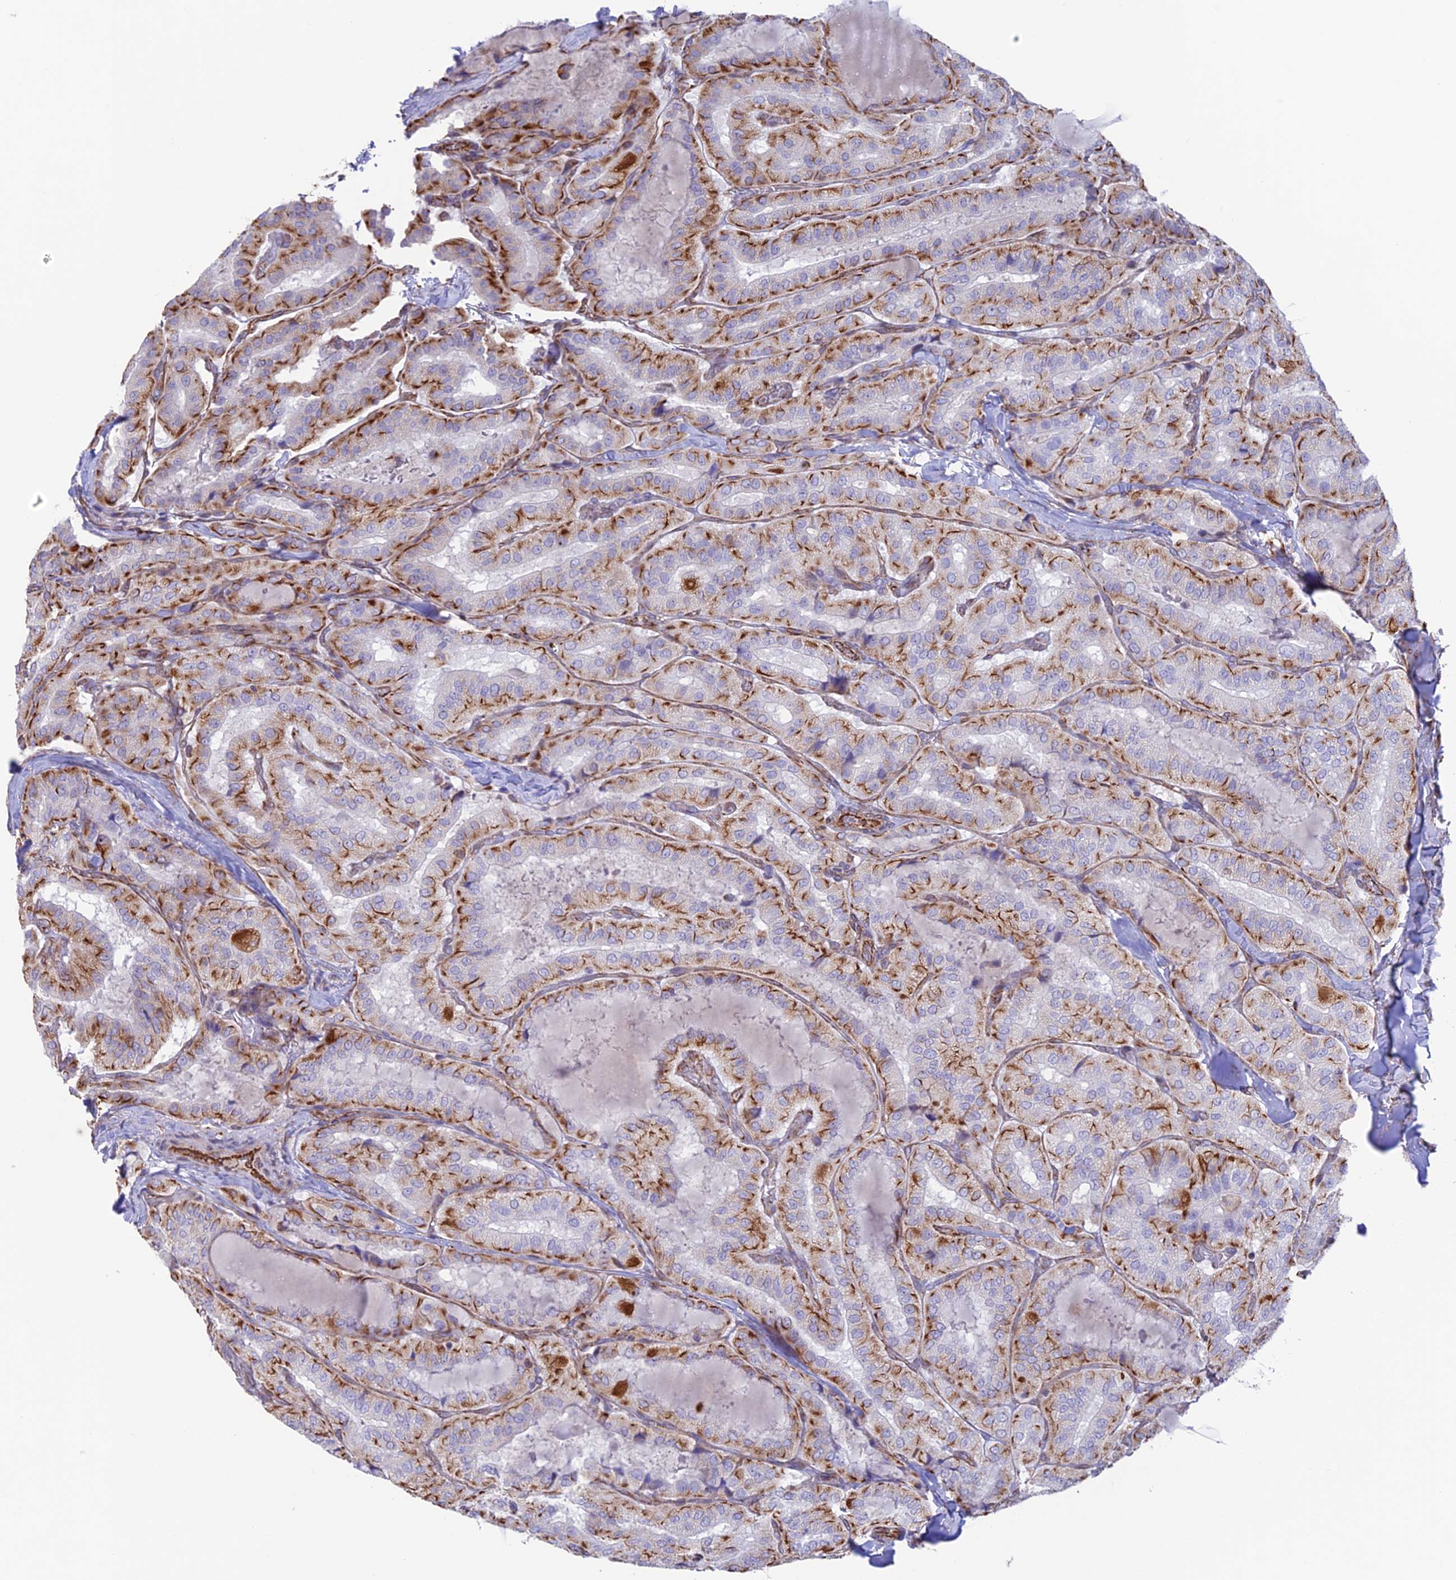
{"staining": {"intensity": "moderate", "quantity": ">75%", "location": "cytoplasmic/membranous"}, "tissue": "thyroid cancer", "cell_type": "Tumor cells", "image_type": "cancer", "snomed": [{"axis": "morphology", "description": "Normal tissue, NOS"}, {"axis": "morphology", "description": "Papillary adenocarcinoma, NOS"}, {"axis": "topography", "description": "Thyroid gland"}], "caption": "Immunohistochemistry histopathology image of thyroid papillary adenocarcinoma stained for a protein (brown), which demonstrates medium levels of moderate cytoplasmic/membranous positivity in about >75% of tumor cells.", "gene": "ZNF652", "patient": {"sex": "female", "age": 59}}